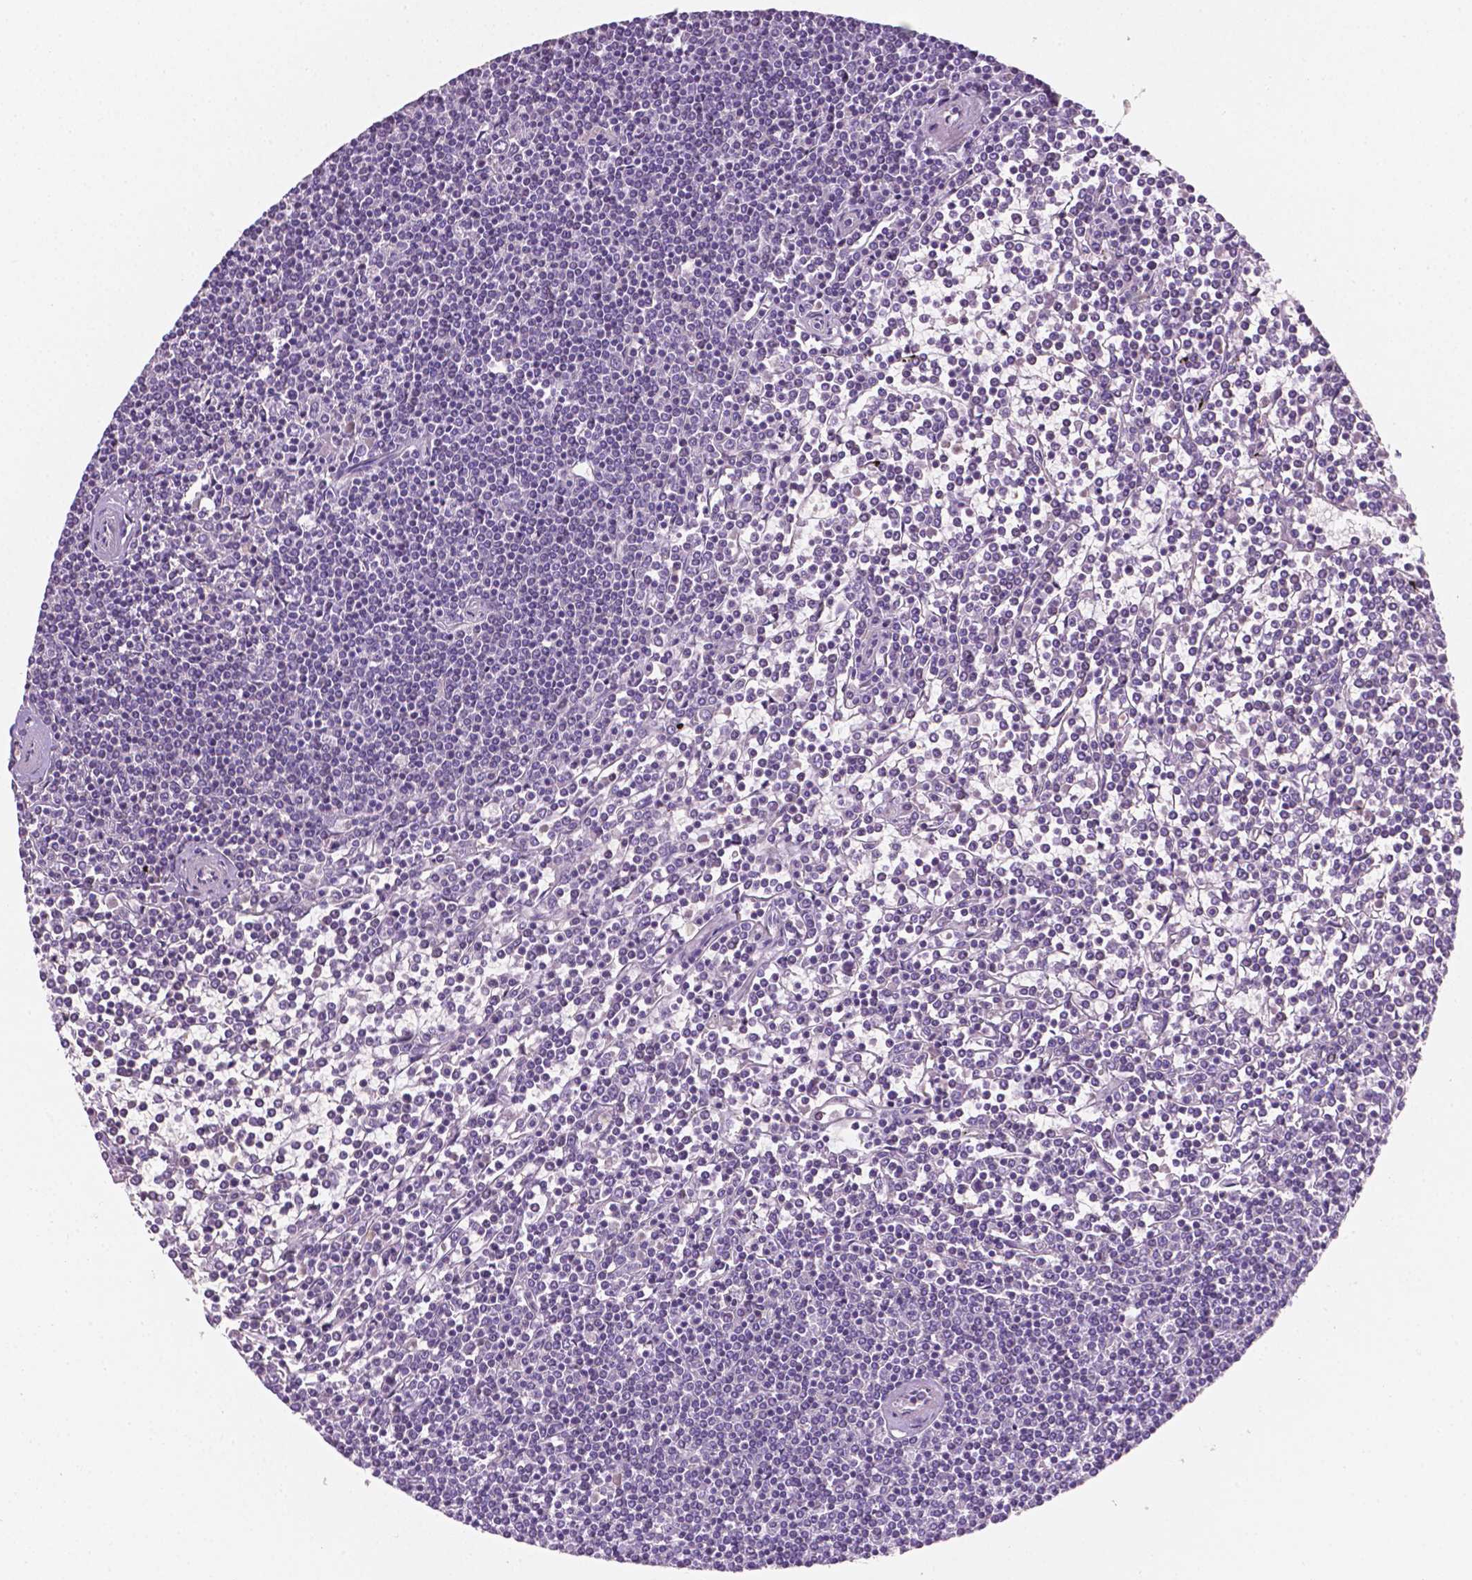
{"staining": {"intensity": "negative", "quantity": "none", "location": "none"}, "tissue": "lymphoma", "cell_type": "Tumor cells", "image_type": "cancer", "snomed": [{"axis": "morphology", "description": "Malignant lymphoma, non-Hodgkin's type, Low grade"}, {"axis": "topography", "description": "Spleen"}], "caption": "IHC image of neoplastic tissue: lymphoma stained with DAB reveals no significant protein expression in tumor cells.", "gene": "EGFR", "patient": {"sex": "female", "age": 19}}